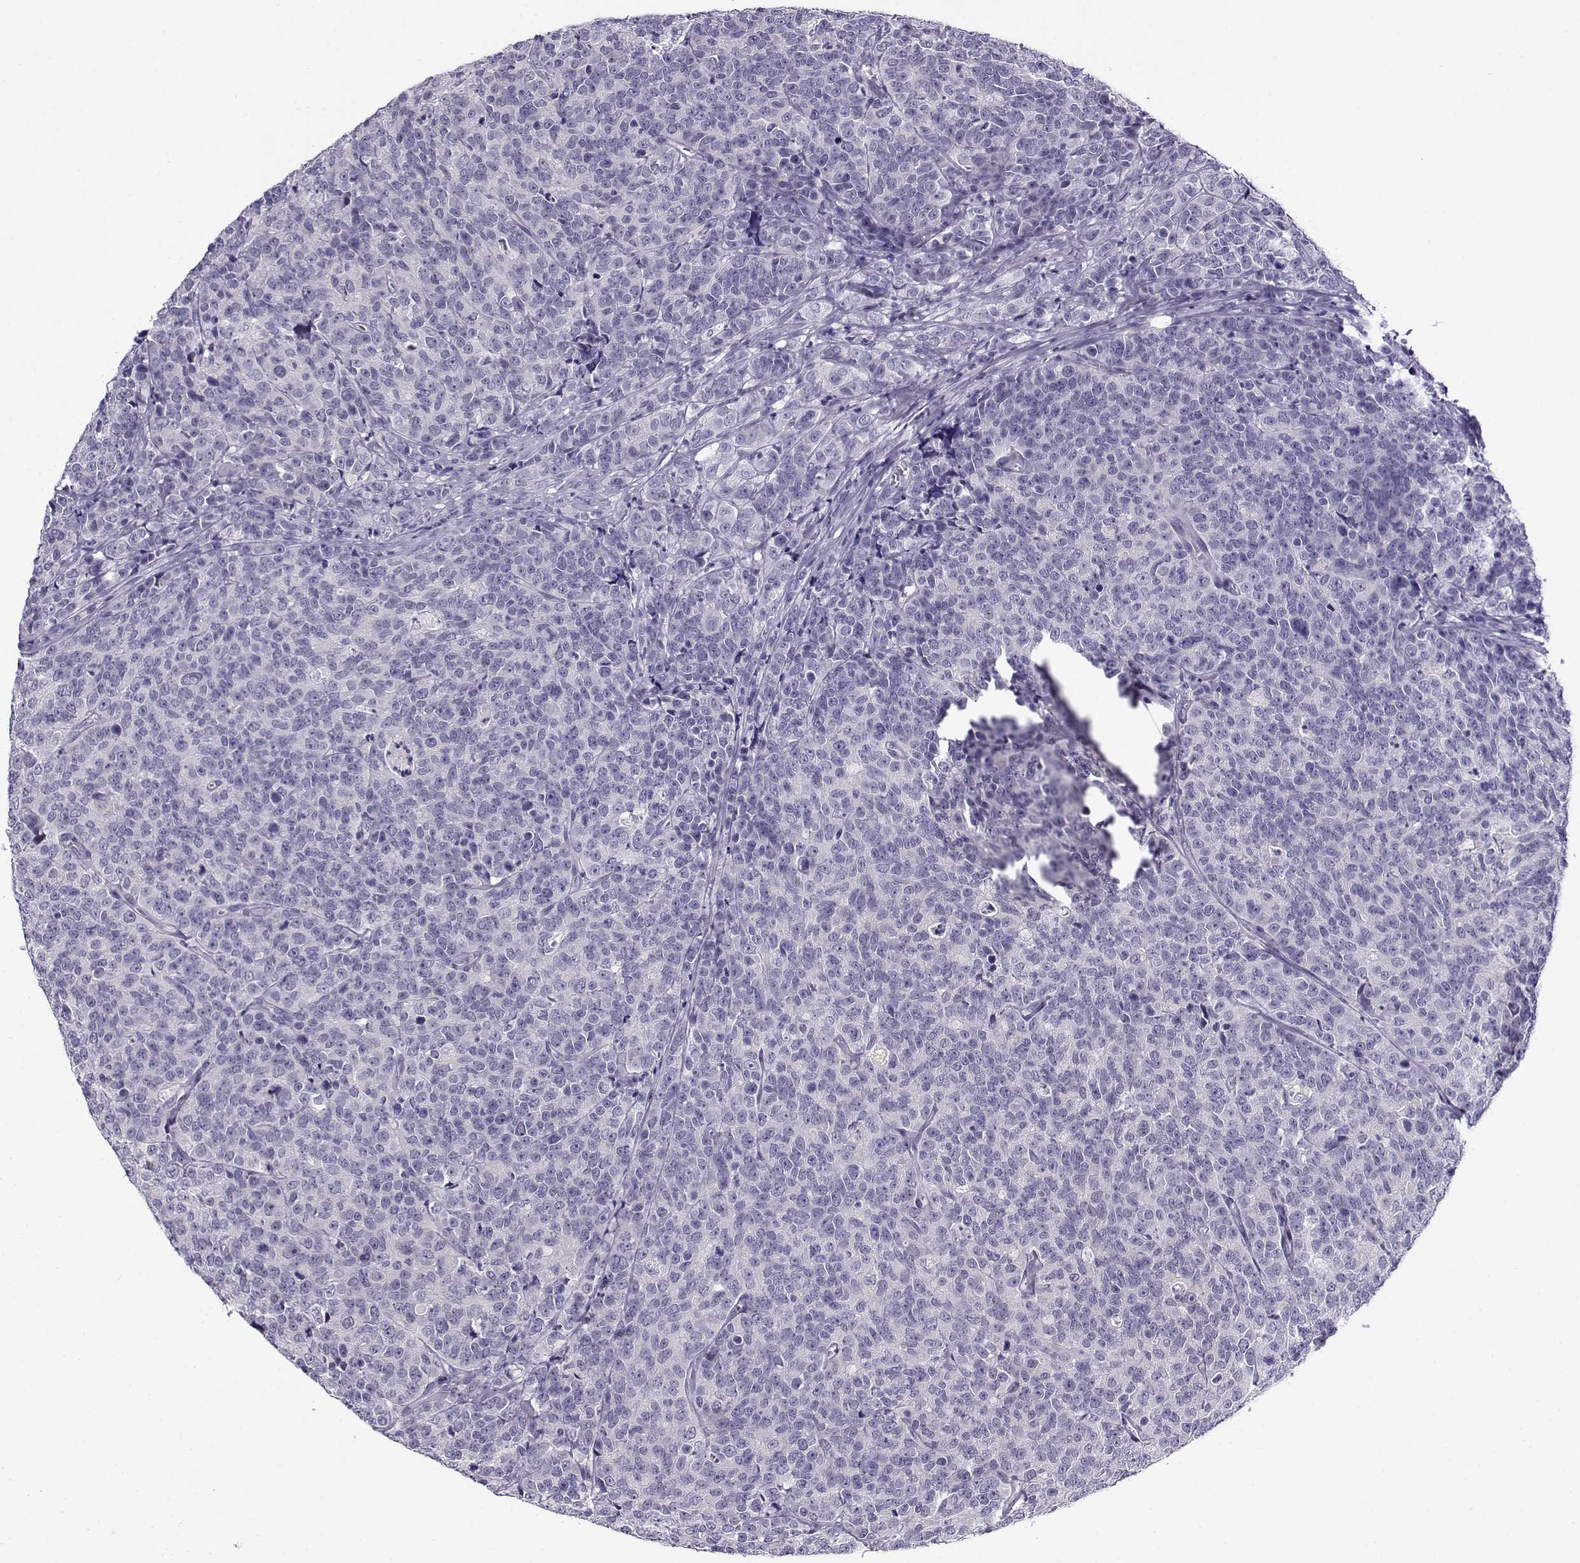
{"staining": {"intensity": "negative", "quantity": "none", "location": "none"}, "tissue": "prostate cancer", "cell_type": "Tumor cells", "image_type": "cancer", "snomed": [{"axis": "morphology", "description": "Adenocarcinoma, NOS"}, {"axis": "topography", "description": "Prostate"}], "caption": "IHC of prostate cancer shows no staining in tumor cells. The staining was performed using DAB to visualize the protein expression in brown, while the nuclei were stained in blue with hematoxylin (Magnification: 20x).", "gene": "FEZF1", "patient": {"sex": "male", "age": 67}}